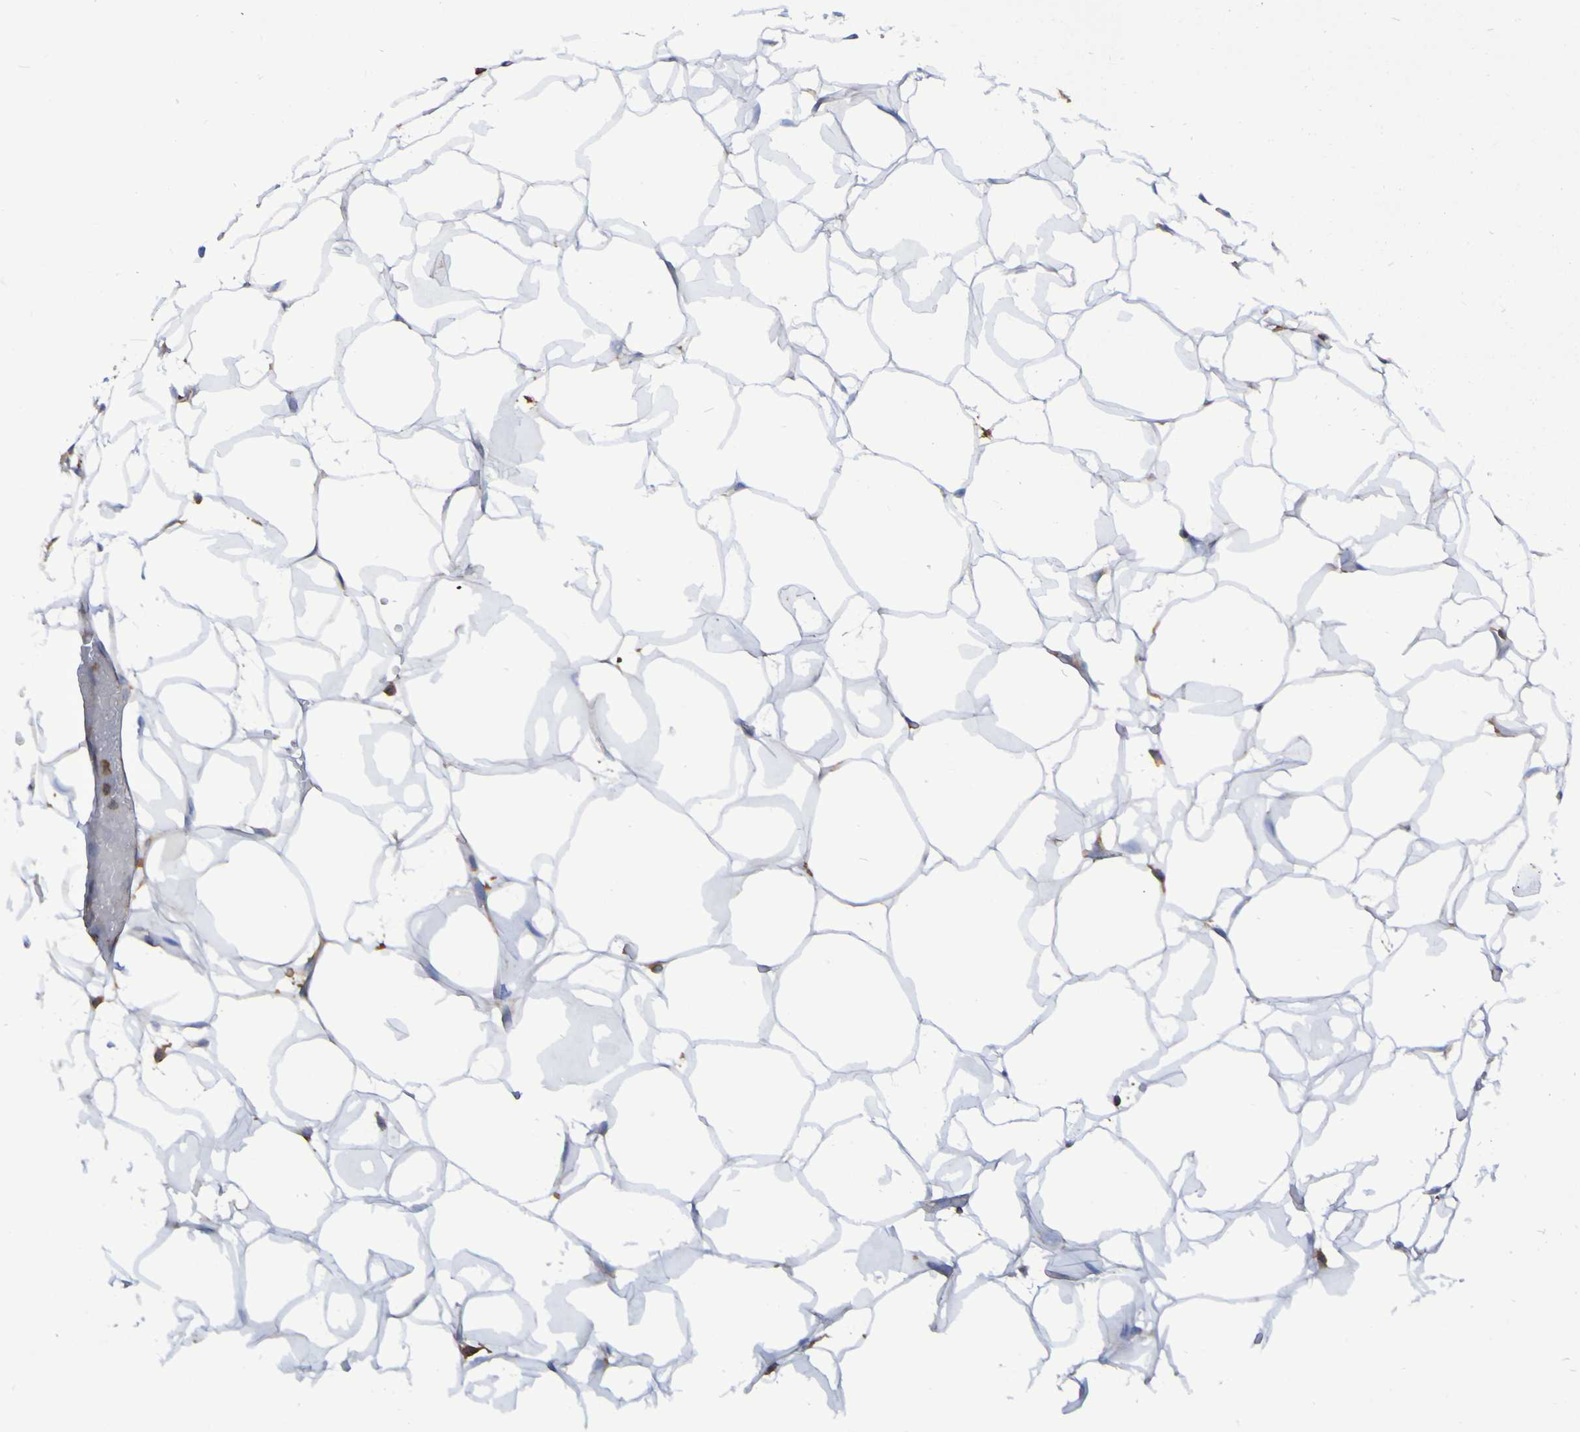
{"staining": {"intensity": "negative", "quantity": "none", "location": "none"}, "tissue": "adipose tissue", "cell_type": "Adipocytes", "image_type": "normal", "snomed": [{"axis": "morphology", "description": "Normal tissue, NOS"}, {"axis": "topography", "description": "Breast"}, {"axis": "topography", "description": "Adipose tissue"}], "caption": "Adipose tissue was stained to show a protein in brown. There is no significant positivity in adipocytes. The staining is performed using DAB (3,3'-diaminobenzidine) brown chromogen with nuclei counter-stained in using hematoxylin.", "gene": "SYNJ1", "patient": {"sex": "female", "age": 25}}